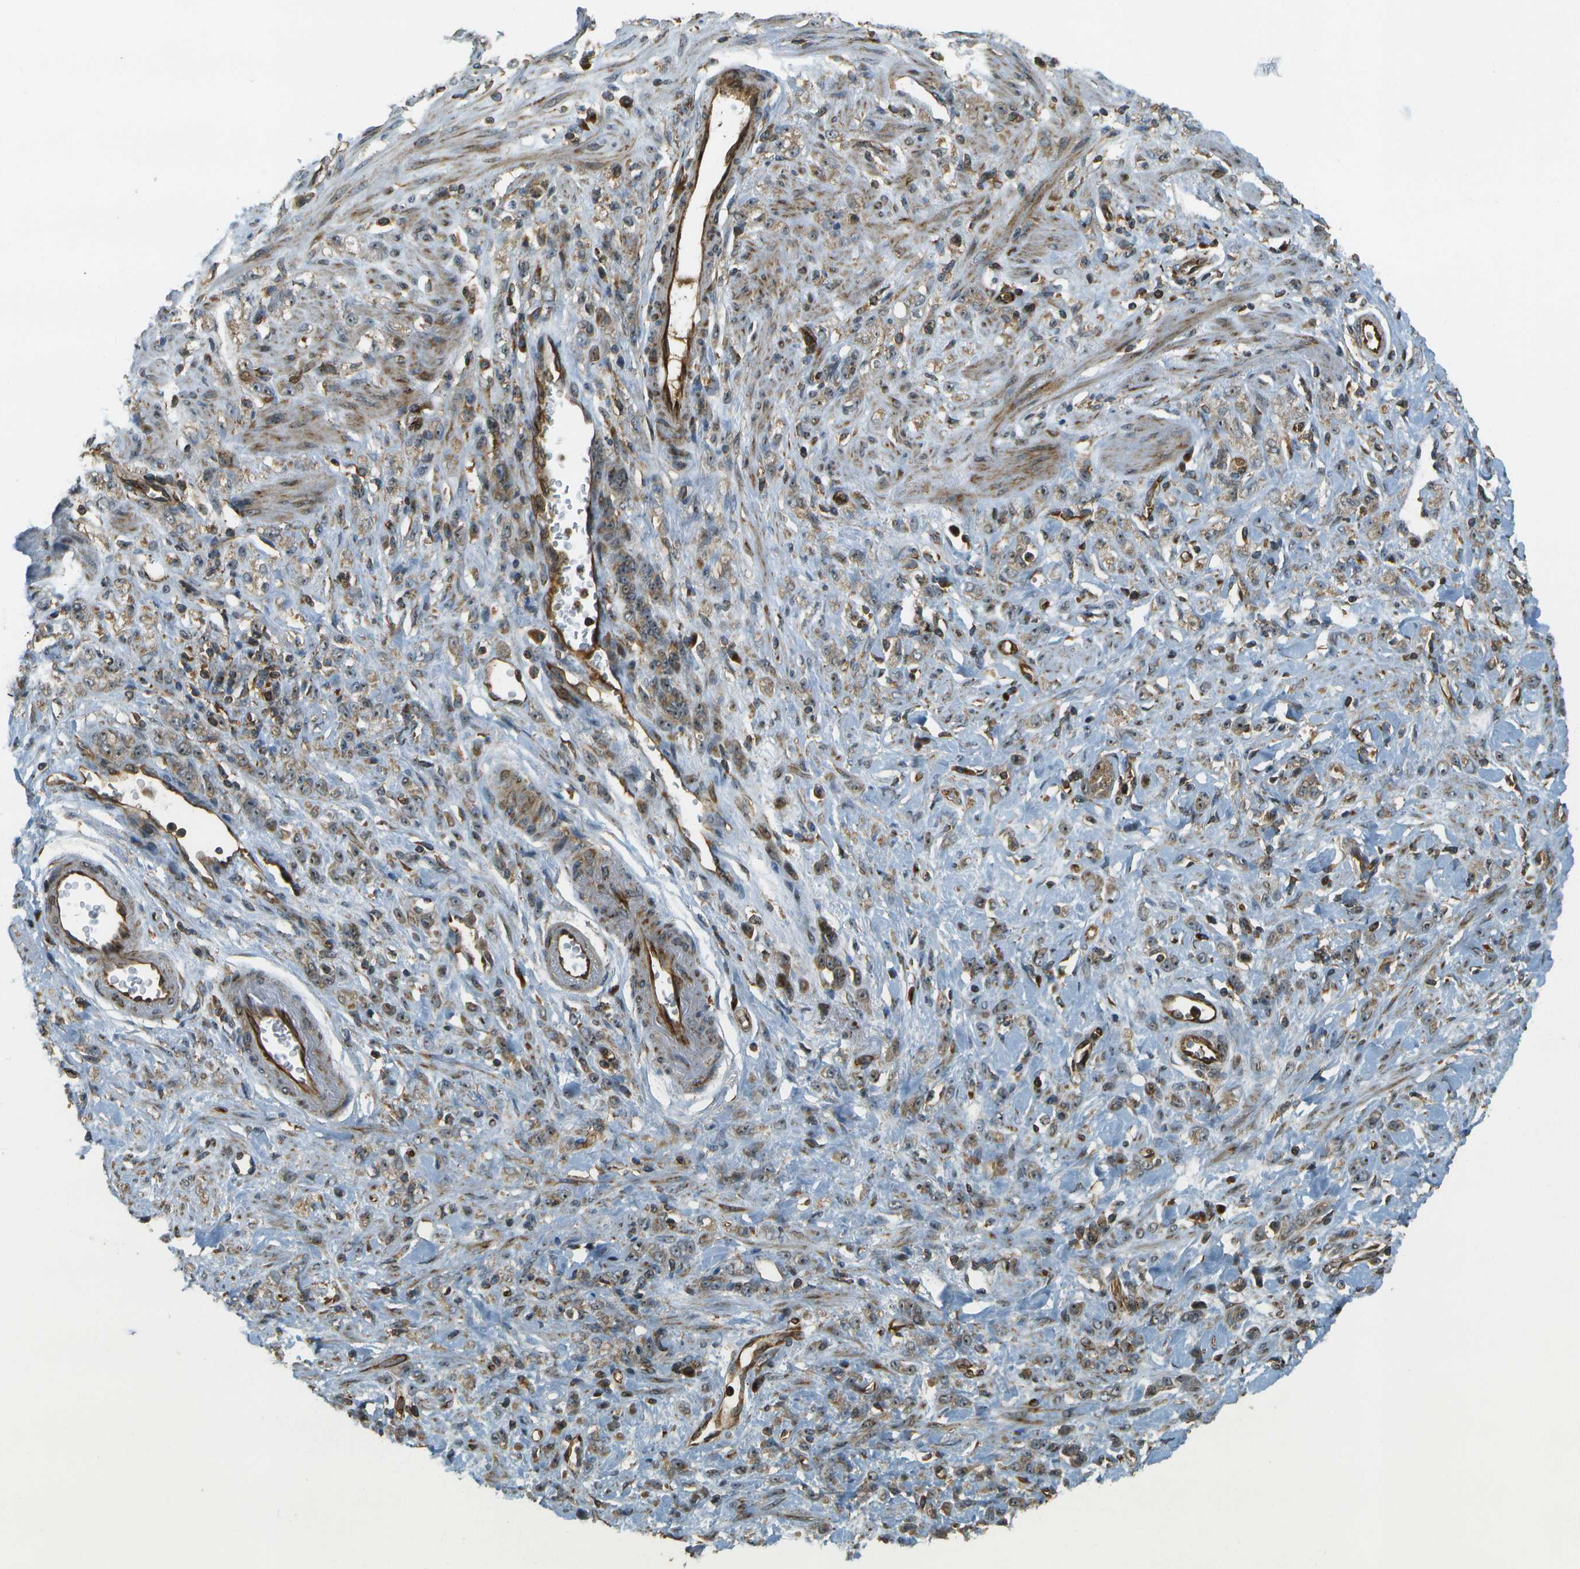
{"staining": {"intensity": "moderate", "quantity": ">75%", "location": "cytoplasmic/membranous,nuclear"}, "tissue": "stomach cancer", "cell_type": "Tumor cells", "image_type": "cancer", "snomed": [{"axis": "morphology", "description": "Normal tissue, NOS"}, {"axis": "morphology", "description": "Adenocarcinoma, NOS"}, {"axis": "topography", "description": "Stomach"}], "caption": "This photomicrograph demonstrates stomach adenocarcinoma stained with immunohistochemistry to label a protein in brown. The cytoplasmic/membranous and nuclear of tumor cells show moderate positivity for the protein. Nuclei are counter-stained blue.", "gene": "LRP12", "patient": {"sex": "male", "age": 82}}